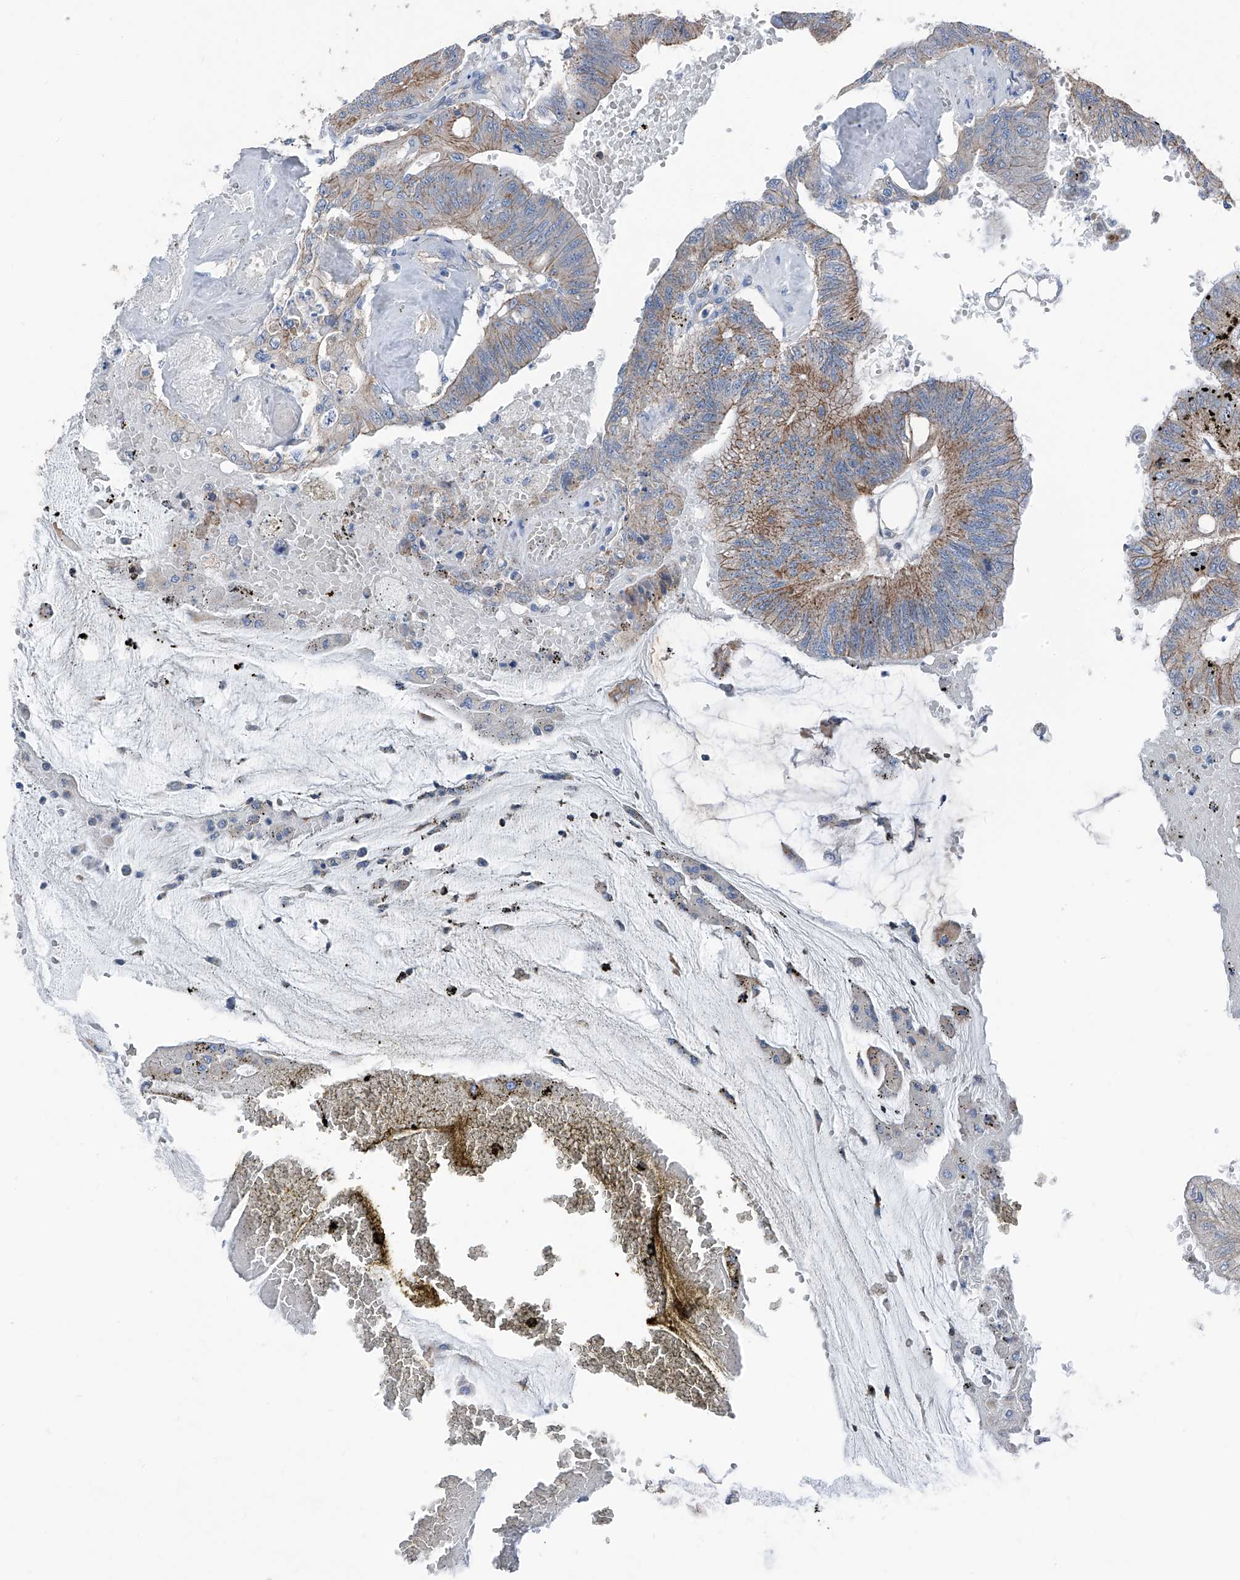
{"staining": {"intensity": "moderate", "quantity": "25%-75%", "location": "cytoplasmic/membranous"}, "tissue": "colorectal cancer", "cell_type": "Tumor cells", "image_type": "cancer", "snomed": [{"axis": "morphology", "description": "Adenoma, NOS"}, {"axis": "morphology", "description": "Adenocarcinoma, NOS"}, {"axis": "topography", "description": "Colon"}], "caption": "This is a micrograph of immunohistochemistry staining of colorectal cancer (adenocarcinoma), which shows moderate expression in the cytoplasmic/membranous of tumor cells.", "gene": "GPR142", "patient": {"sex": "male", "age": 79}}